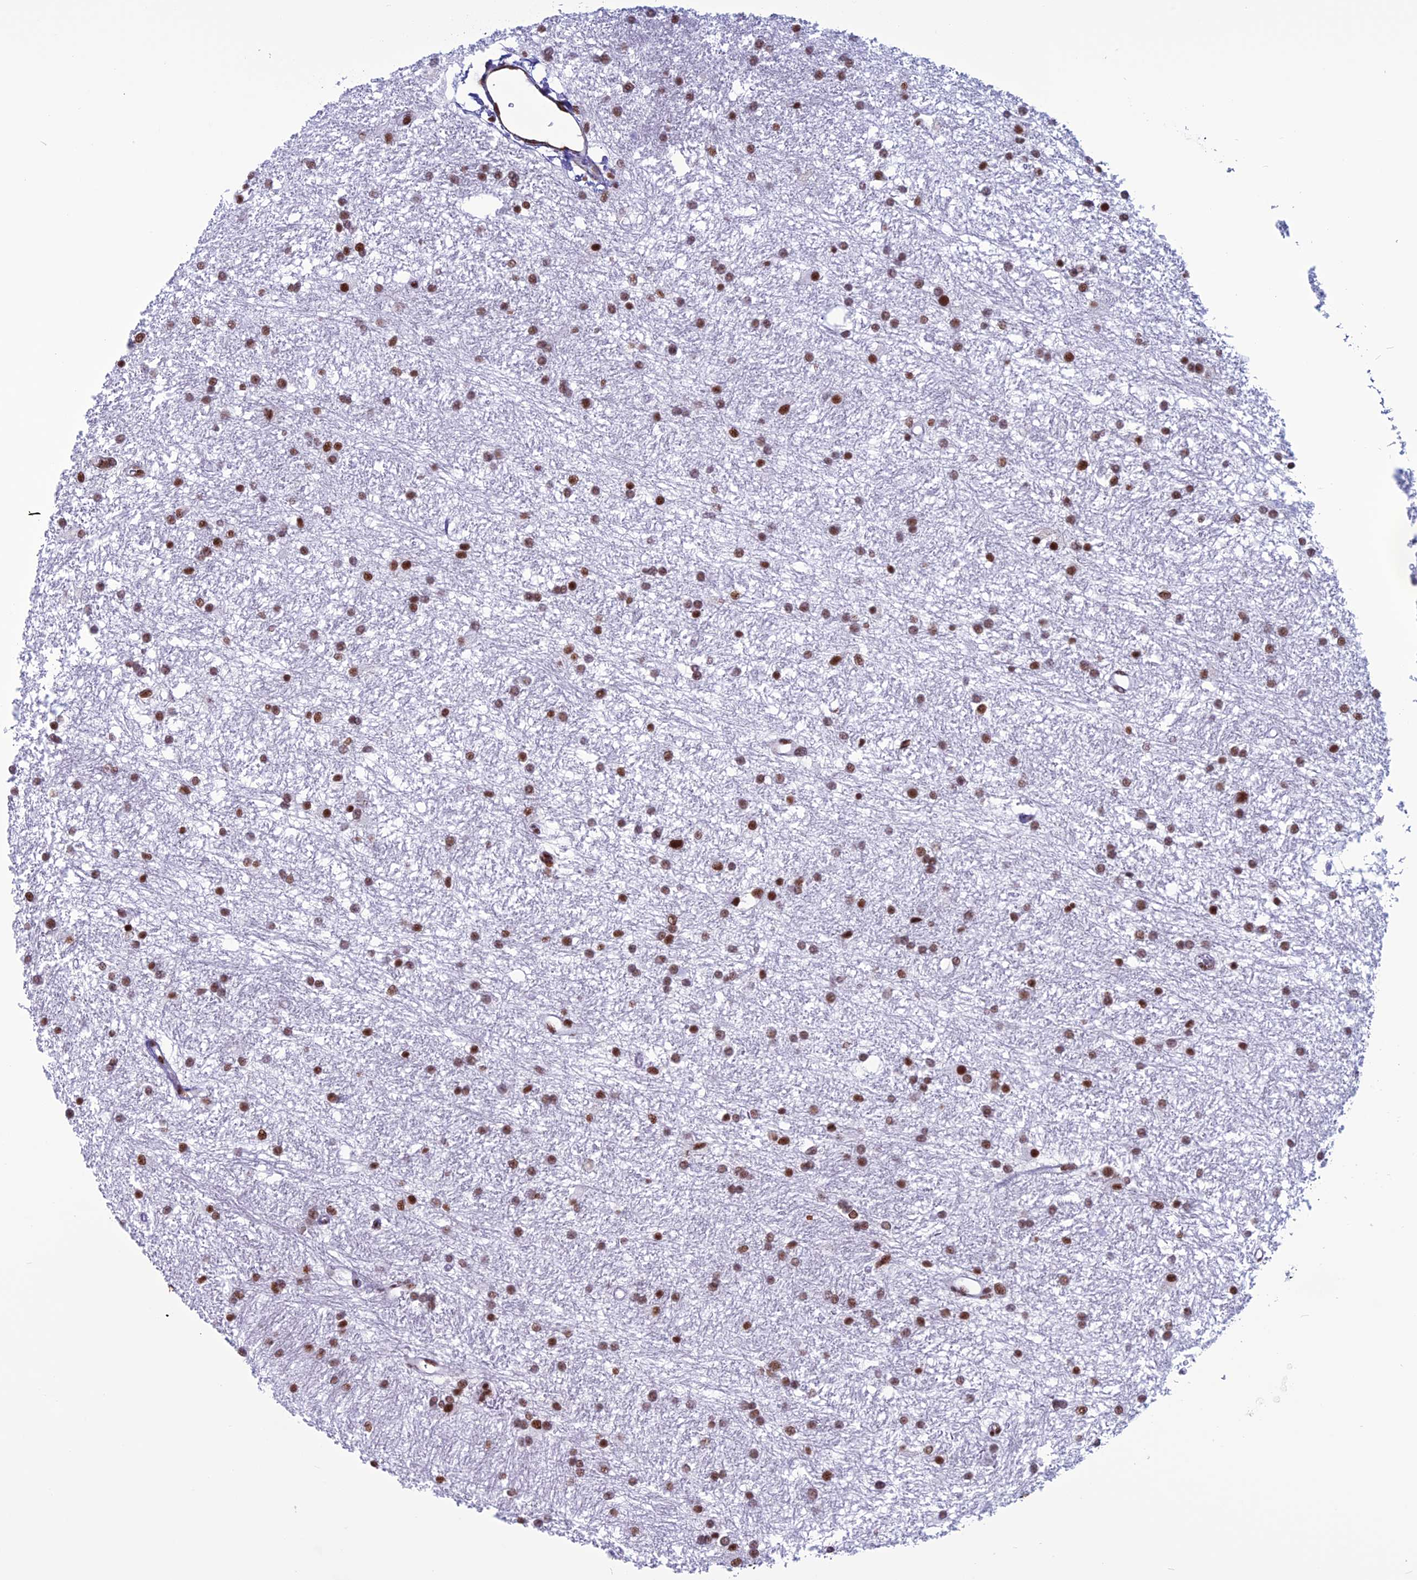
{"staining": {"intensity": "strong", "quantity": ">75%", "location": "nuclear"}, "tissue": "glioma", "cell_type": "Tumor cells", "image_type": "cancer", "snomed": [{"axis": "morphology", "description": "Glioma, malignant, High grade"}, {"axis": "topography", "description": "Brain"}], "caption": "DAB immunohistochemical staining of malignant glioma (high-grade) reveals strong nuclear protein expression in approximately >75% of tumor cells.", "gene": "U2AF1", "patient": {"sex": "male", "age": 77}}